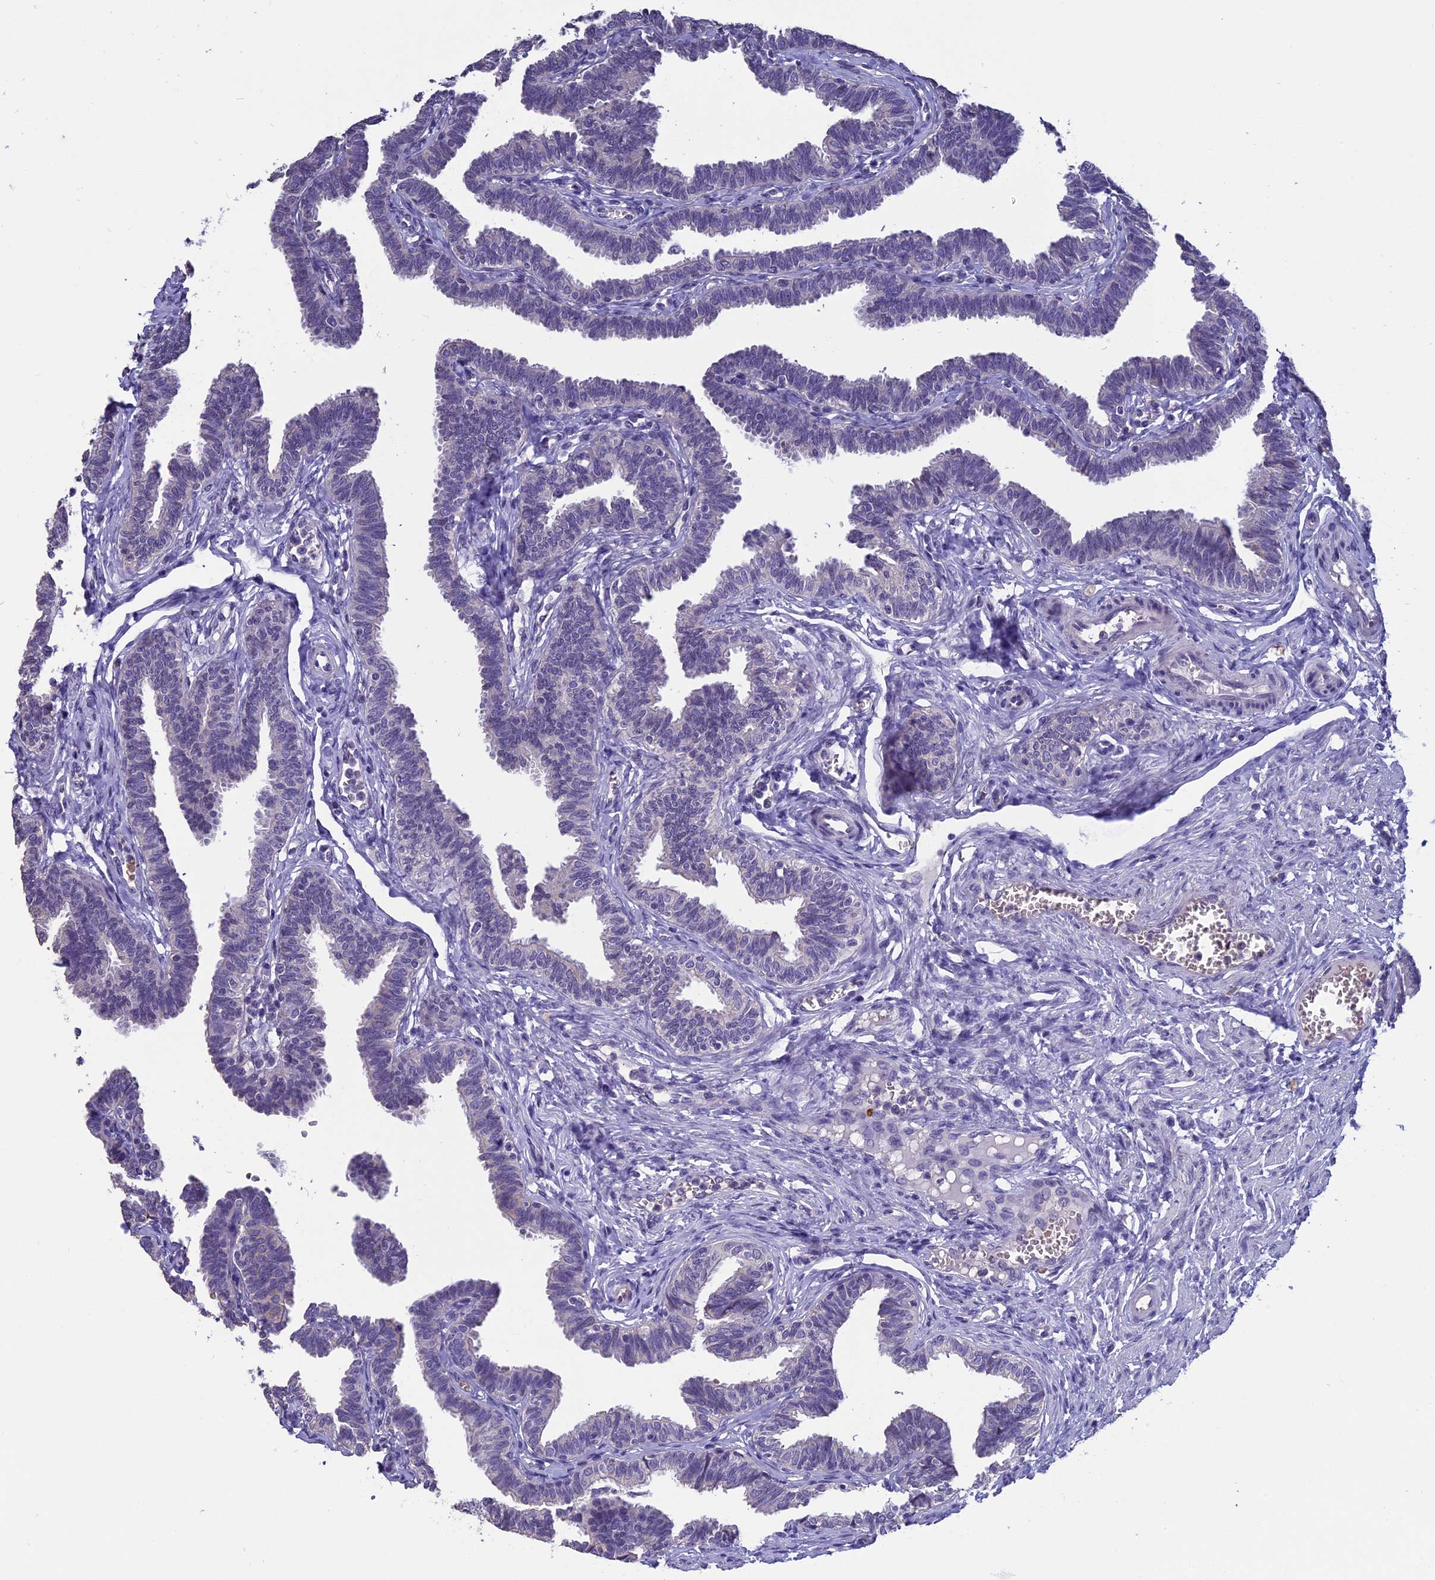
{"staining": {"intensity": "weak", "quantity": "<25%", "location": "nuclear"}, "tissue": "fallopian tube", "cell_type": "Glandular cells", "image_type": "normal", "snomed": [{"axis": "morphology", "description": "Normal tissue, NOS"}, {"axis": "topography", "description": "Fallopian tube"}, {"axis": "topography", "description": "Ovary"}], "caption": "A histopathology image of fallopian tube stained for a protein displays no brown staining in glandular cells.", "gene": "KNOP1", "patient": {"sex": "female", "age": 23}}